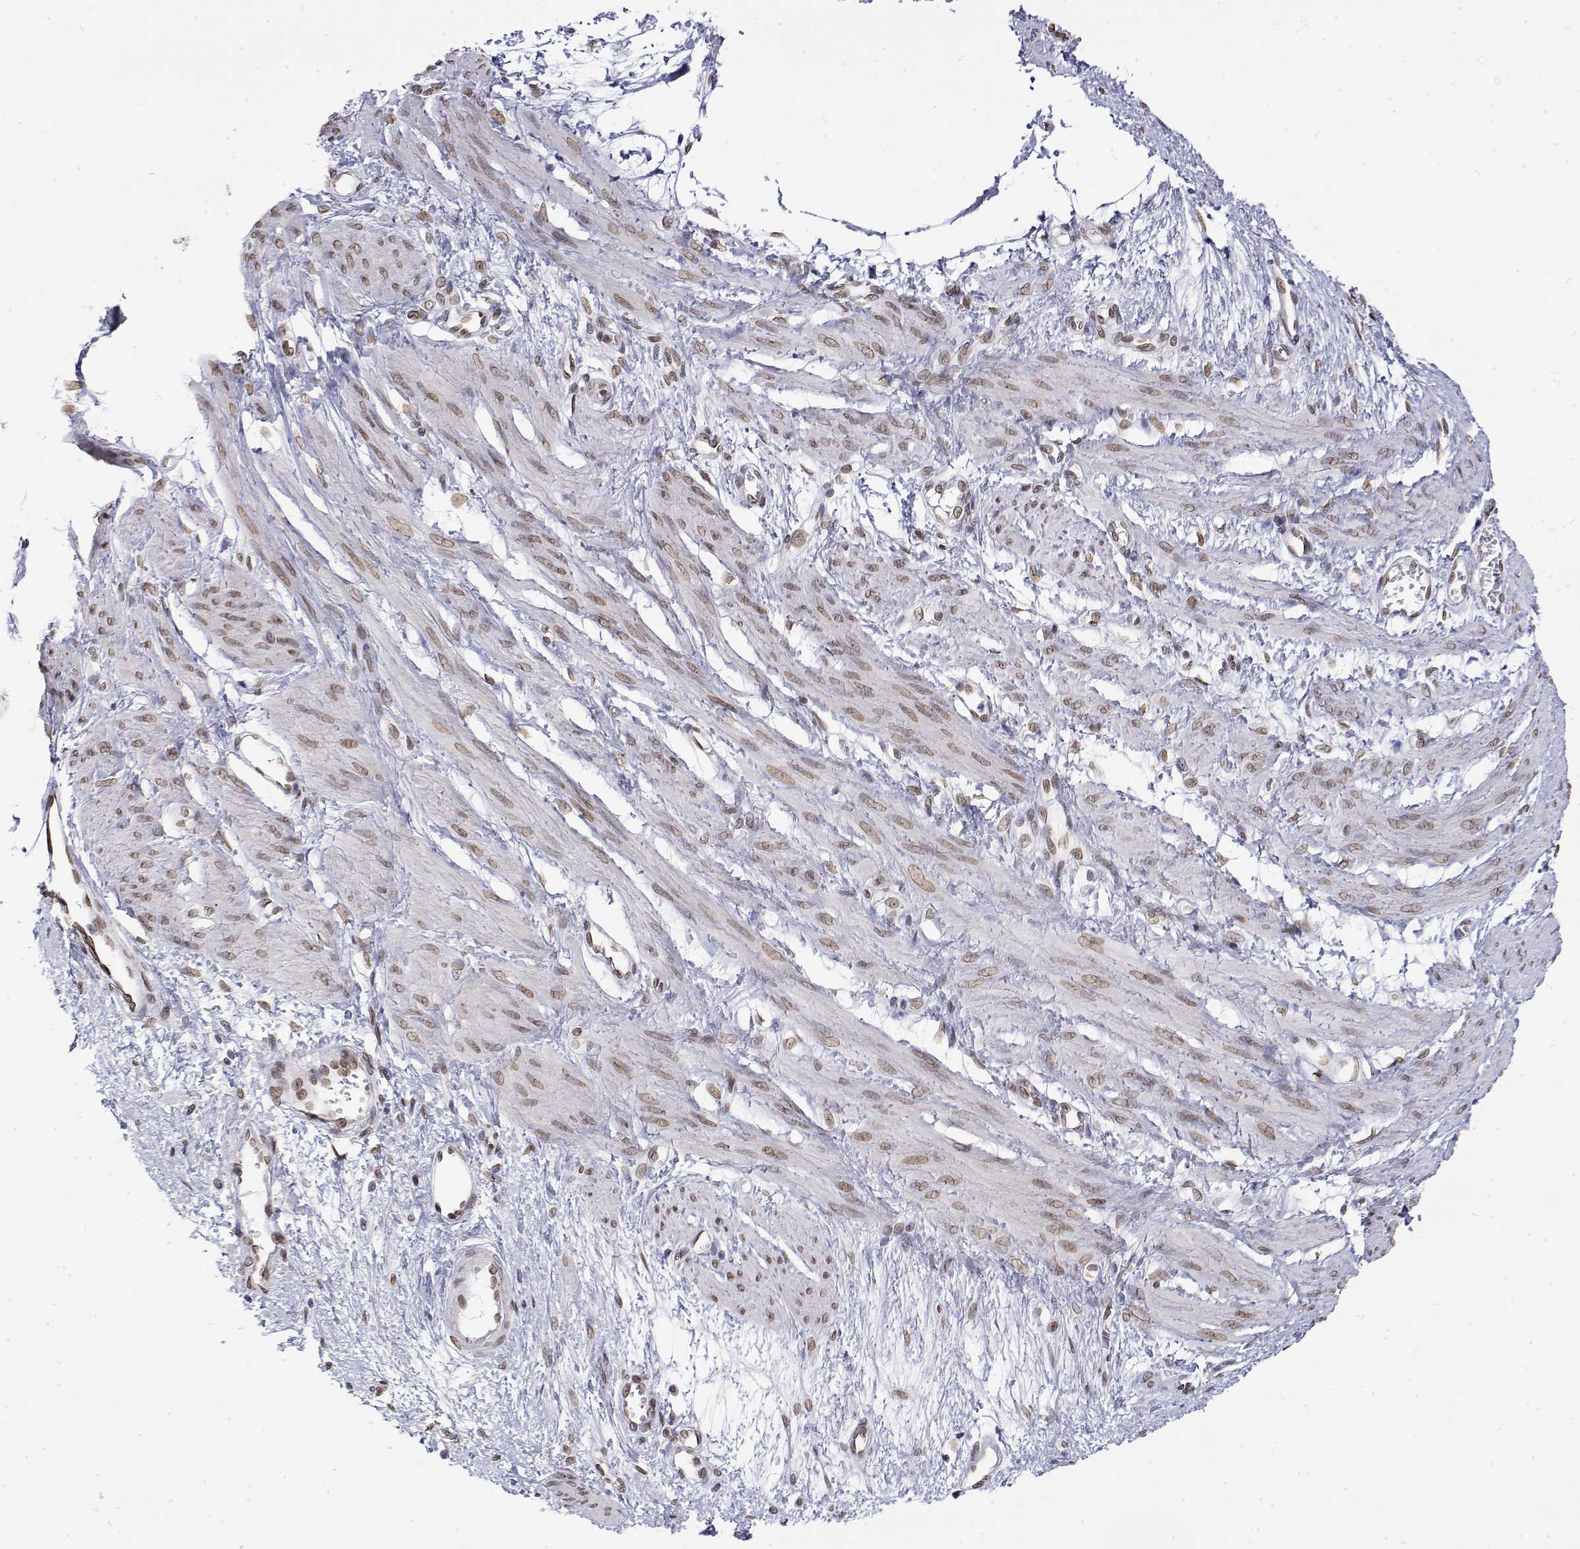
{"staining": {"intensity": "moderate", "quantity": ">75%", "location": "nuclear"}, "tissue": "smooth muscle", "cell_type": "Smooth muscle cells", "image_type": "normal", "snomed": [{"axis": "morphology", "description": "Normal tissue, NOS"}, {"axis": "topography", "description": "Smooth muscle"}, {"axis": "topography", "description": "Uterus"}], "caption": "Immunohistochemical staining of normal smooth muscle exhibits >75% levels of moderate nuclear protein expression in about >75% of smooth muscle cells. The protein of interest is shown in brown color, while the nuclei are stained blue.", "gene": "ZNF532", "patient": {"sex": "female", "age": 39}}